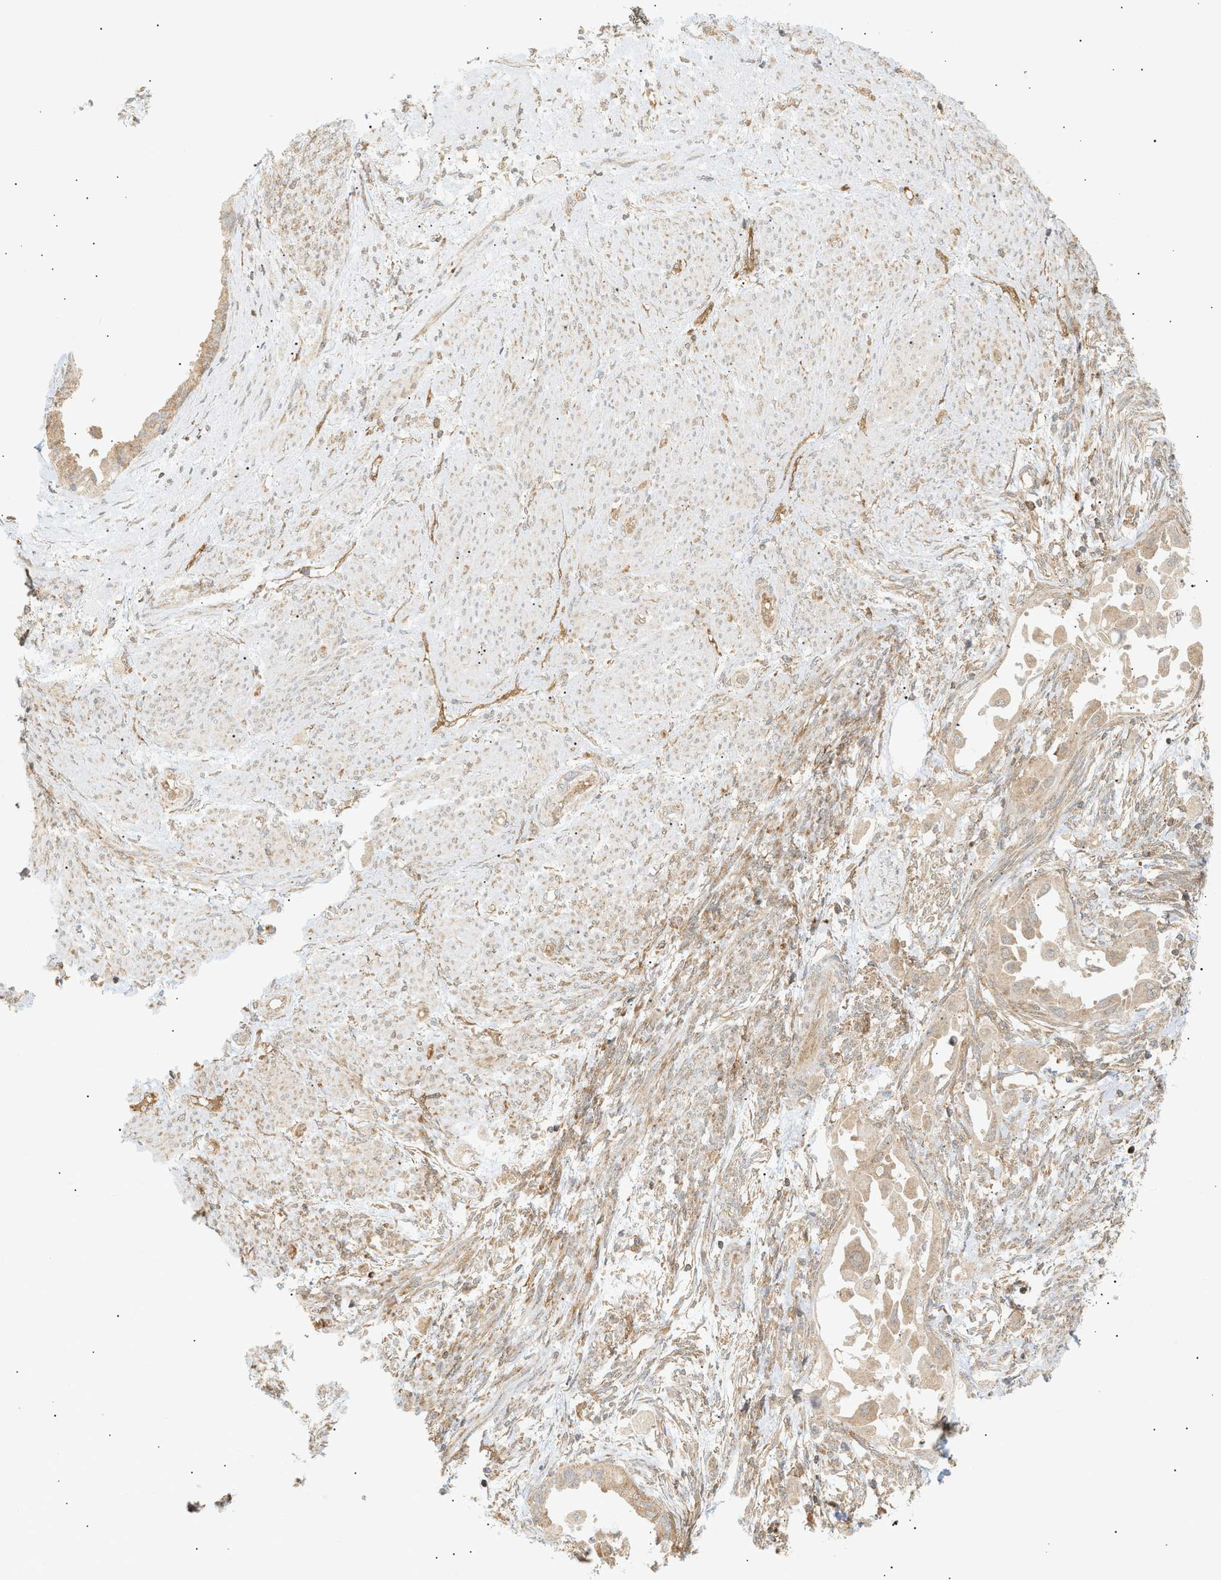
{"staining": {"intensity": "weak", "quantity": ">75%", "location": "cytoplasmic/membranous"}, "tissue": "cervical cancer", "cell_type": "Tumor cells", "image_type": "cancer", "snomed": [{"axis": "morphology", "description": "Normal tissue, NOS"}, {"axis": "morphology", "description": "Adenocarcinoma, NOS"}, {"axis": "topography", "description": "Cervix"}, {"axis": "topography", "description": "Endometrium"}], "caption": "Protein staining by immunohistochemistry (IHC) demonstrates weak cytoplasmic/membranous positivity in approximately >75% of tumor cells in cervical adenocarcinoma.", "gene": "SHC1", "patient": {"sex": "female", "age": 86}}